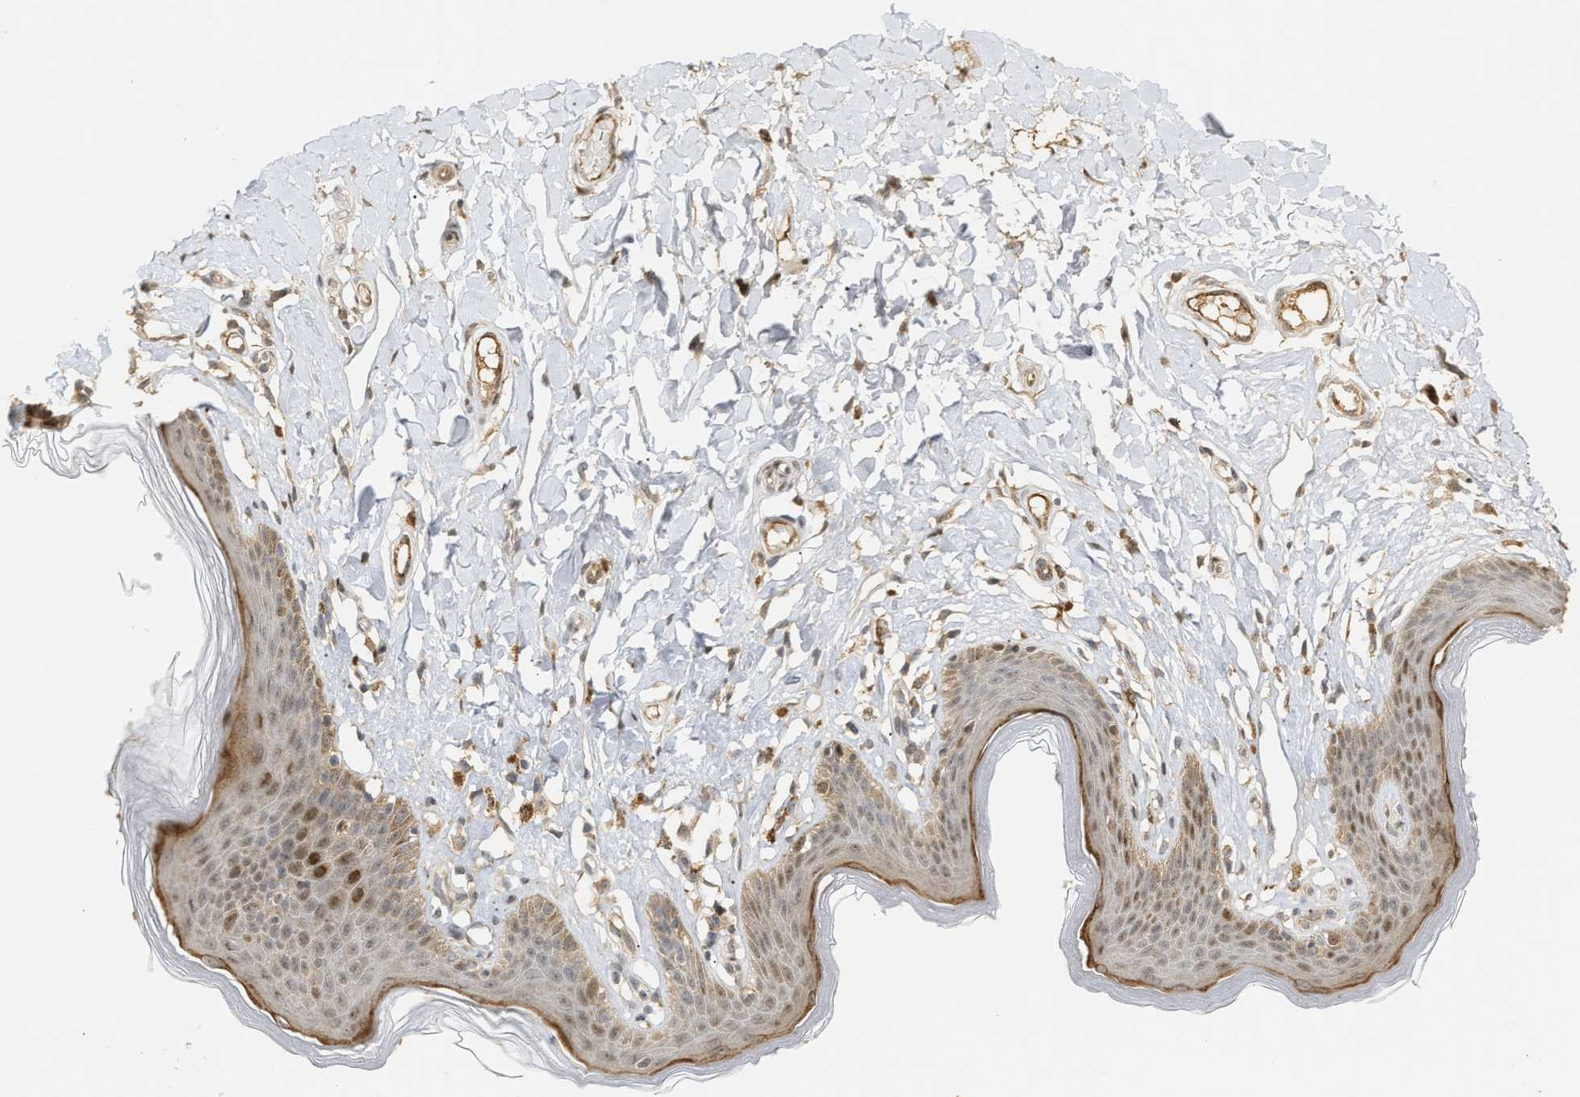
{"staining": {"intensity": "strong", "quantity": "<25%", "location": "cytoplasmic/membranous,nuclear"}, "tissue": "skin", "cell_type": "Epidermal cells", "image_type": "normal", "snomed": [{"axis": "morphology", "description": "Normal tissue, NOS"}, {"axis": "topography", "description": "Vulva"}], "caption": "Immunohistochemistry (IHC) (DAB (3,3'-diaminobenzidine)) staining of unremarkable human skin displays strong cytoplasmic/membranous,nuclear protein positivity in about <25% of epidermal cells.", "gene": "ZFAND5", "patient": {"sex": "female", "age": 66}}